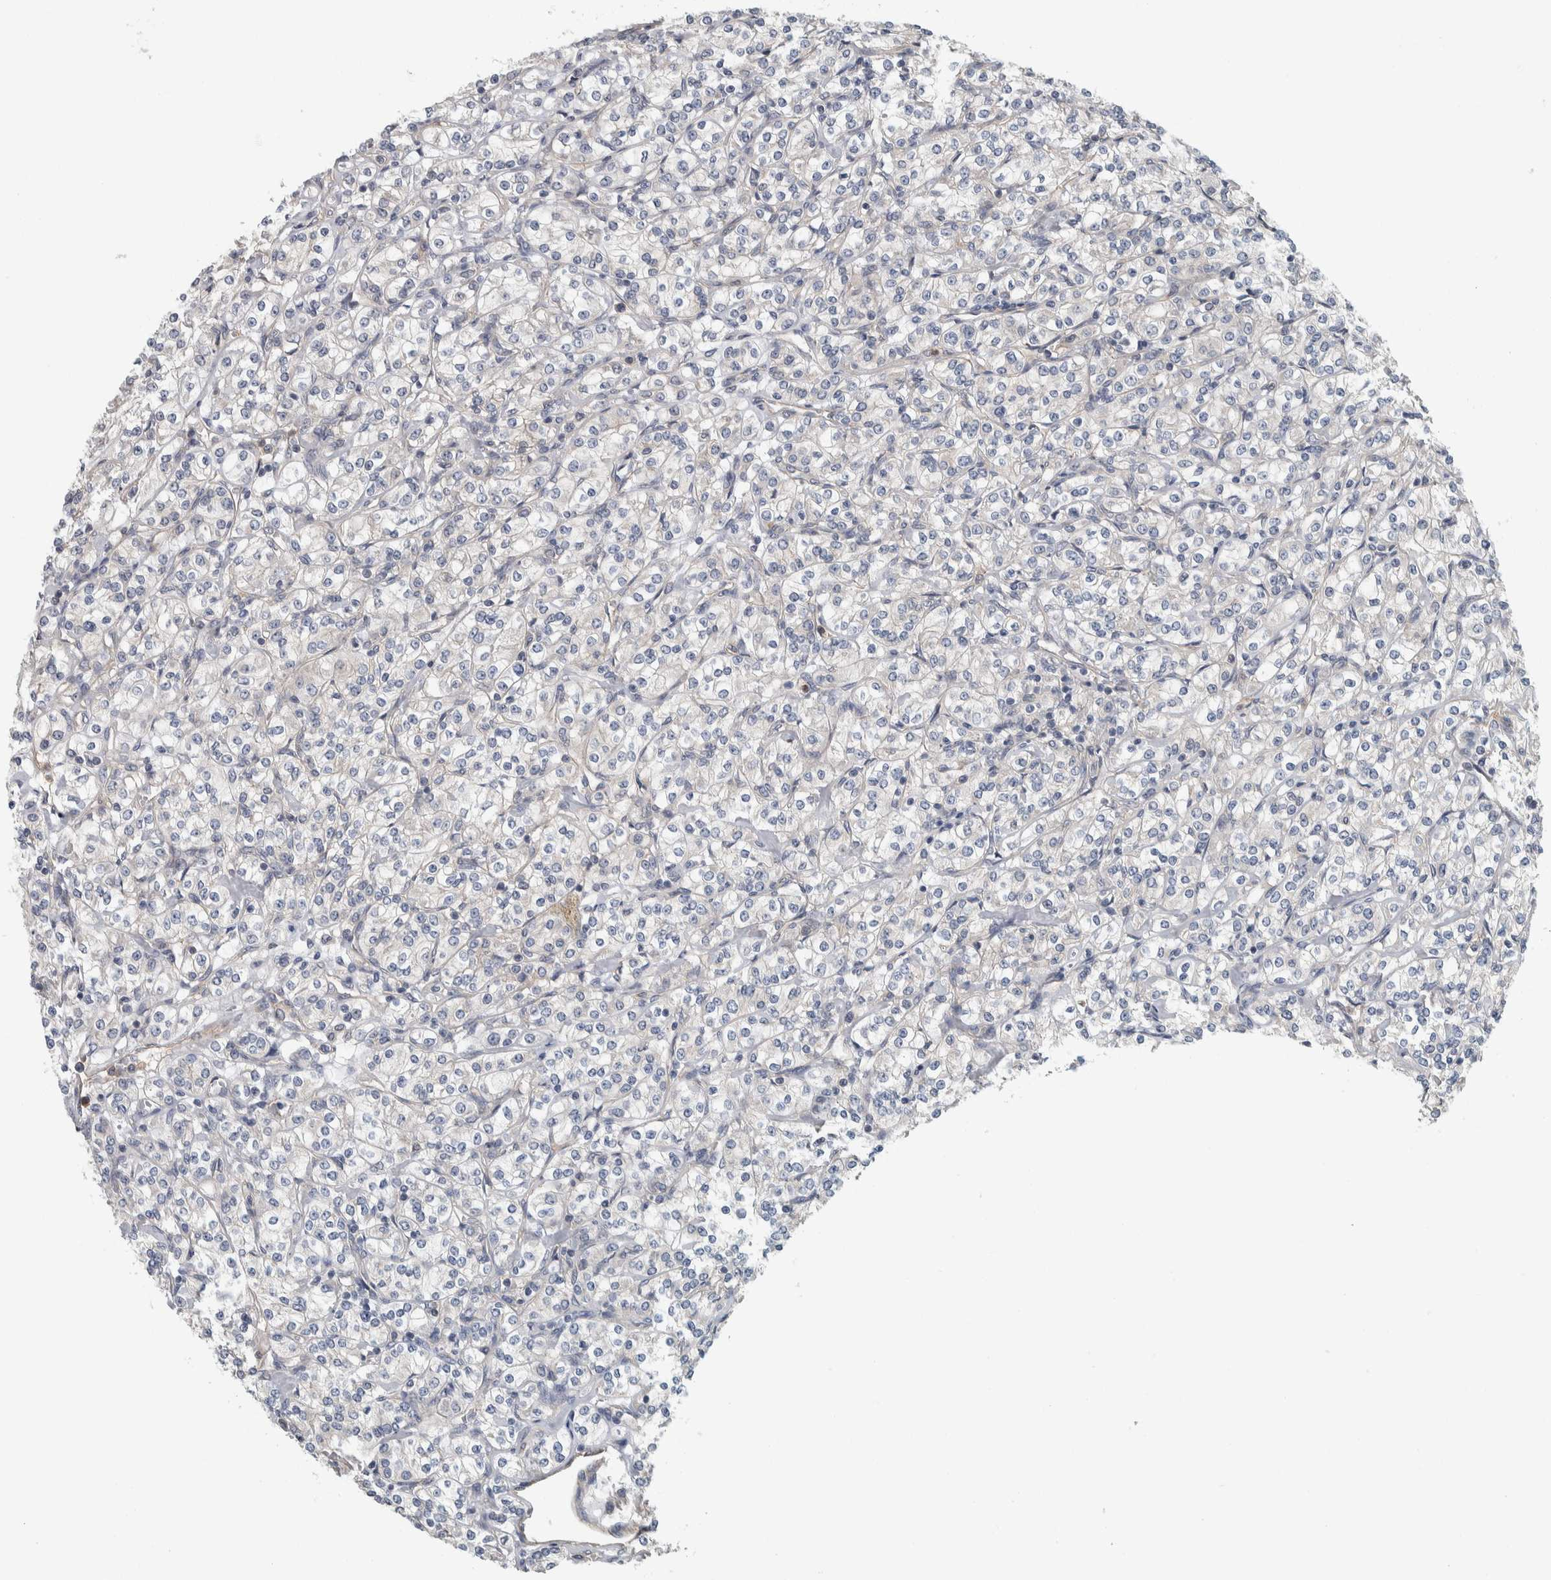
{"staining": {"intensity": "negative", "quantity": "none", "location": "none"}, "tissue": "renal cancer", "cell_type": "Tumor cells", "image_type": "cancer", "snomed": [{"axis": "morphology", "description": "Adenocarcinoma, NOS"}, {"axis": "topography", "description": "Kidney"}], "caption": "A photomicrograph of renal cancer (adenocarcinoma) stained for a protein exhibits no brown staining in tumor cells.", "gene": "KCNJ3", "patient": {"sex": "male", "age": 77}}